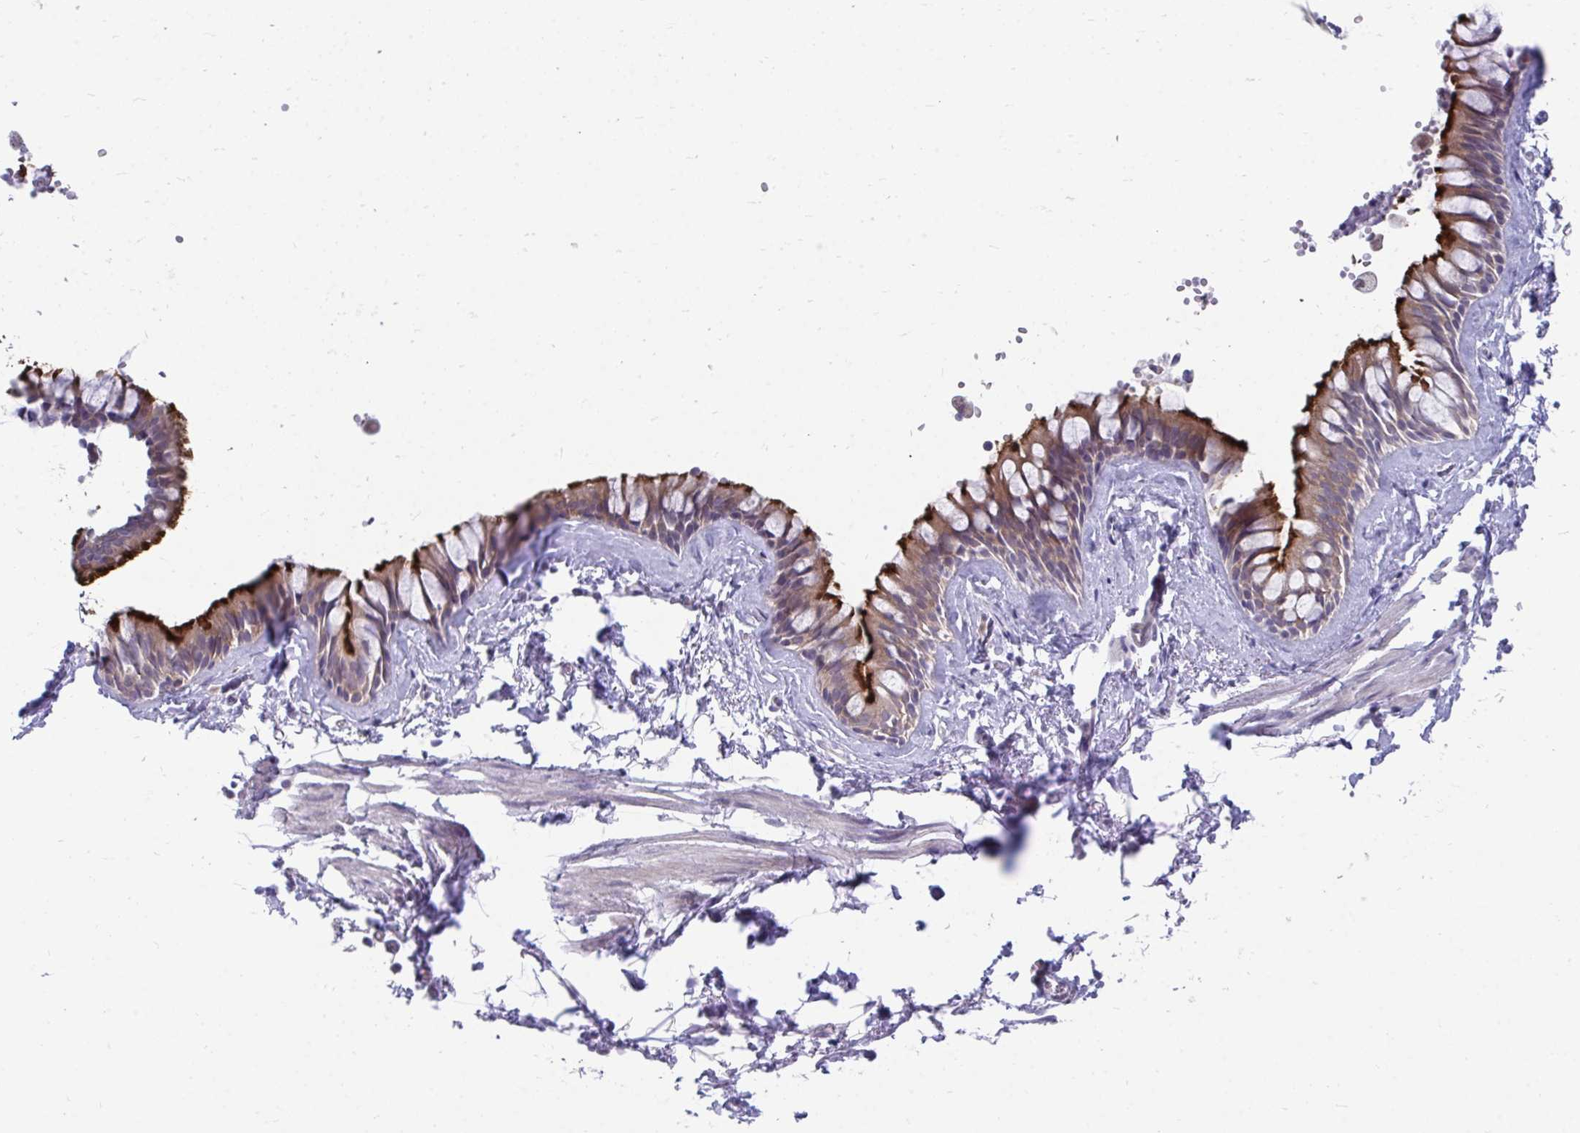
{"staining": {"intensity": "strong", "quantity": "25%-75%", "location": "cytoplasmic/membranous"}, "tissue": "bronchus", "cell_type": "Respiratory epithelial cells", "image_type": "normal", "snomed": [{"axis": "morphology", "description": "Normal tissue, NOS"}, {"axis": "topography", "description": "Bronchus"}], "caption": "Immunohistochemical staining of normal bronchus exhibits strong cytoplasmic/membranous protein positivity in about 25%-75% of respiratory epithelial cells. (brown staining indicates protein expression, while blue staining denotes nuclei).", "gene": "MROH8", "patient": {"sex": "female", "age": 59}}